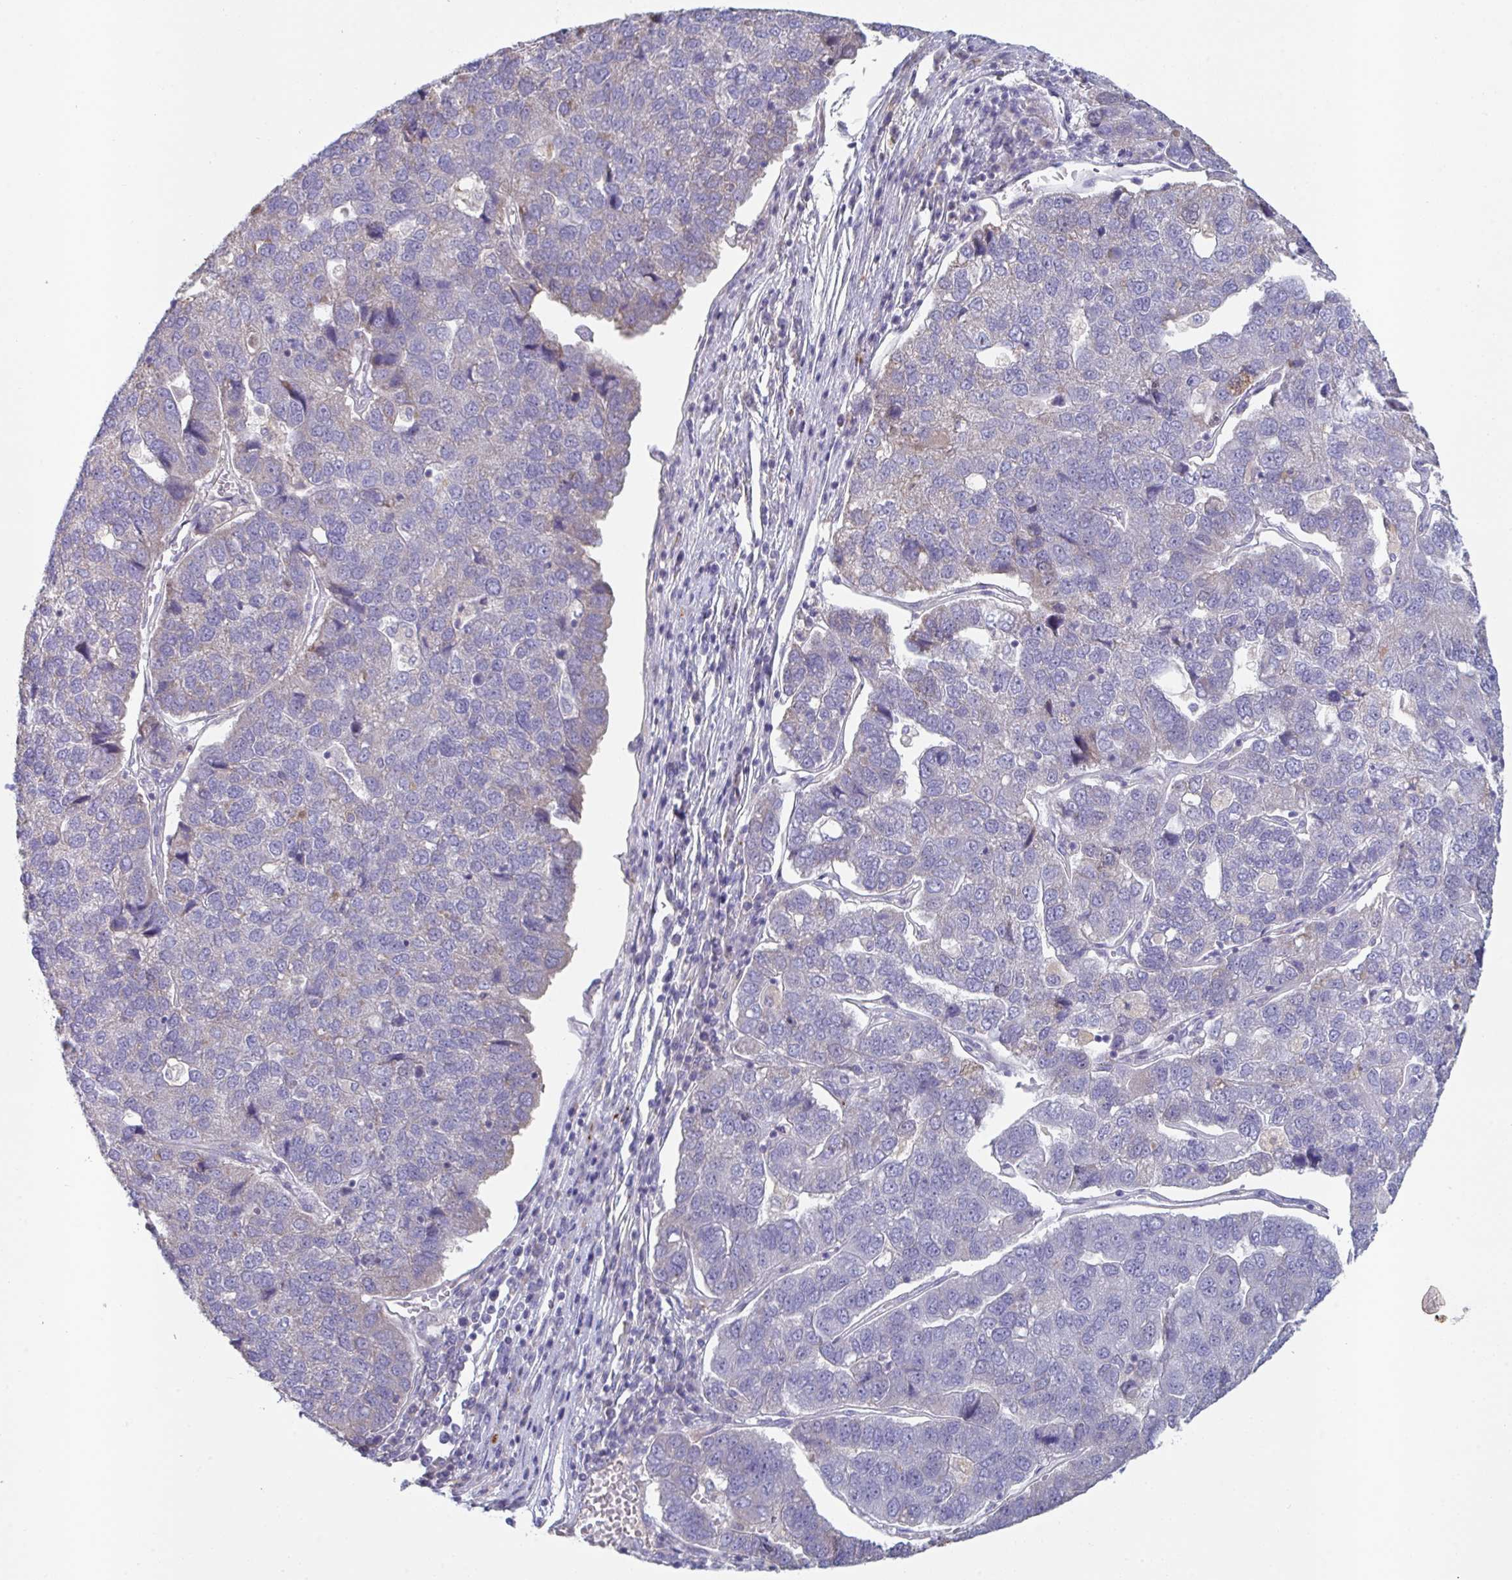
{"staining": {"intensity": "negative", "quantity": "none", "location": "none"}, "tissue": "pancreatic cancer", "cell_type": "Tumor cells", "image_type": "cancer", "snomed": [{"axis": "morphology", "description": "Adenocarcinoma, NOS"}, {"axis": "topography", "description": "Pancreas"}], "caption": "Pancreatic cancer was stained to show a protein in brown. There is no significant staining in tumor cells.", "gene": "HGFAC", "patient": {"sex": "female", "age": 61}}